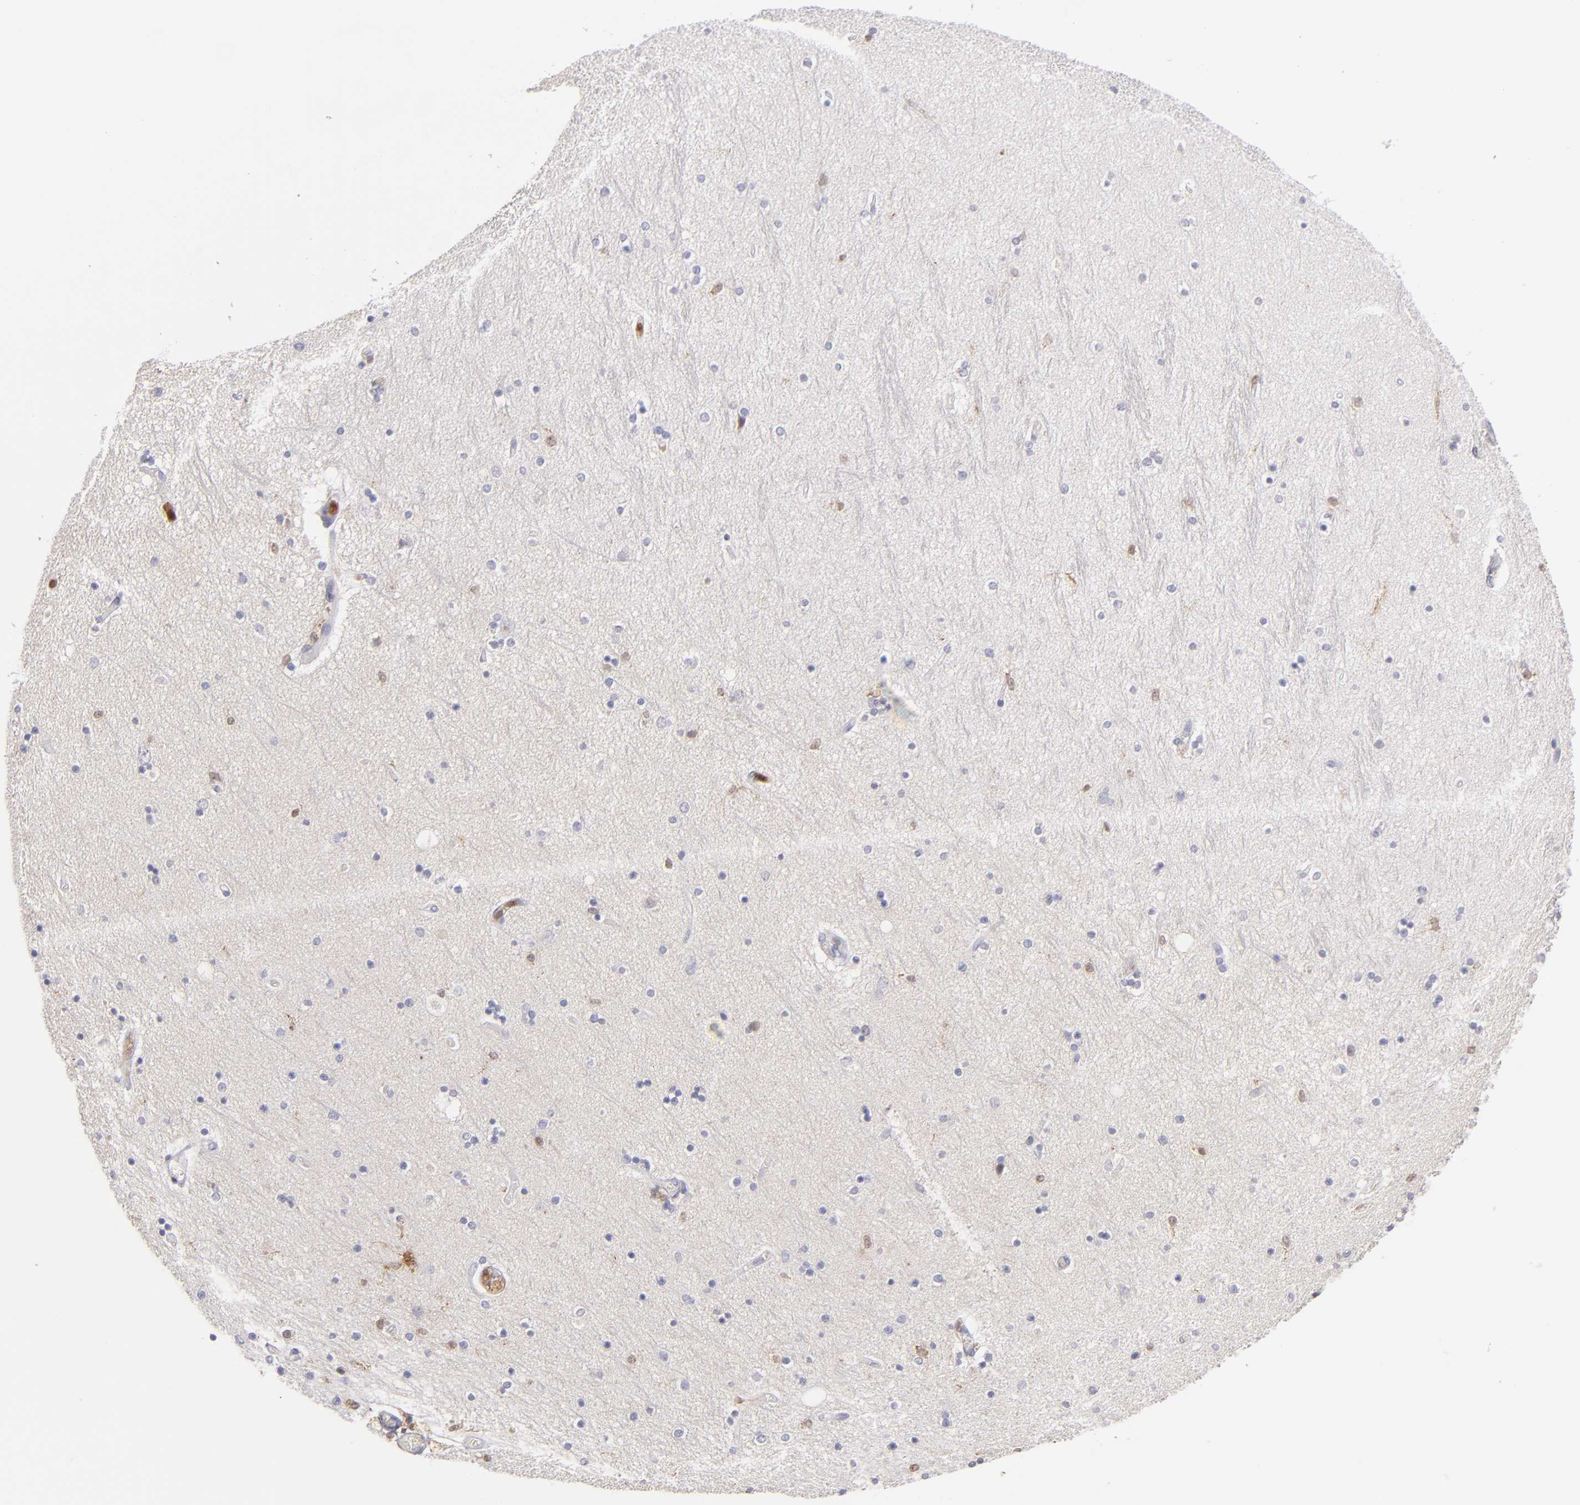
{"staining": {"intensity": "moderate", "quantity": "<25%", "location": "cytoplasmic/membranous"}, "tissue": "hippocampus", "cell_type": "Glial cells", "image_type": "normal", "snomed": [{"axis": "morphology", "description": "Normal tissue, NOS"}, {"axis": "topography", "description": "Hippocampus"}], "caption": "Moderate cytoplasmic/membranous staining is present in about <25% of glial cells in normal hippocampus.", "gene": "PRKCD", "patient": {"sex": "female", "age": 54}}